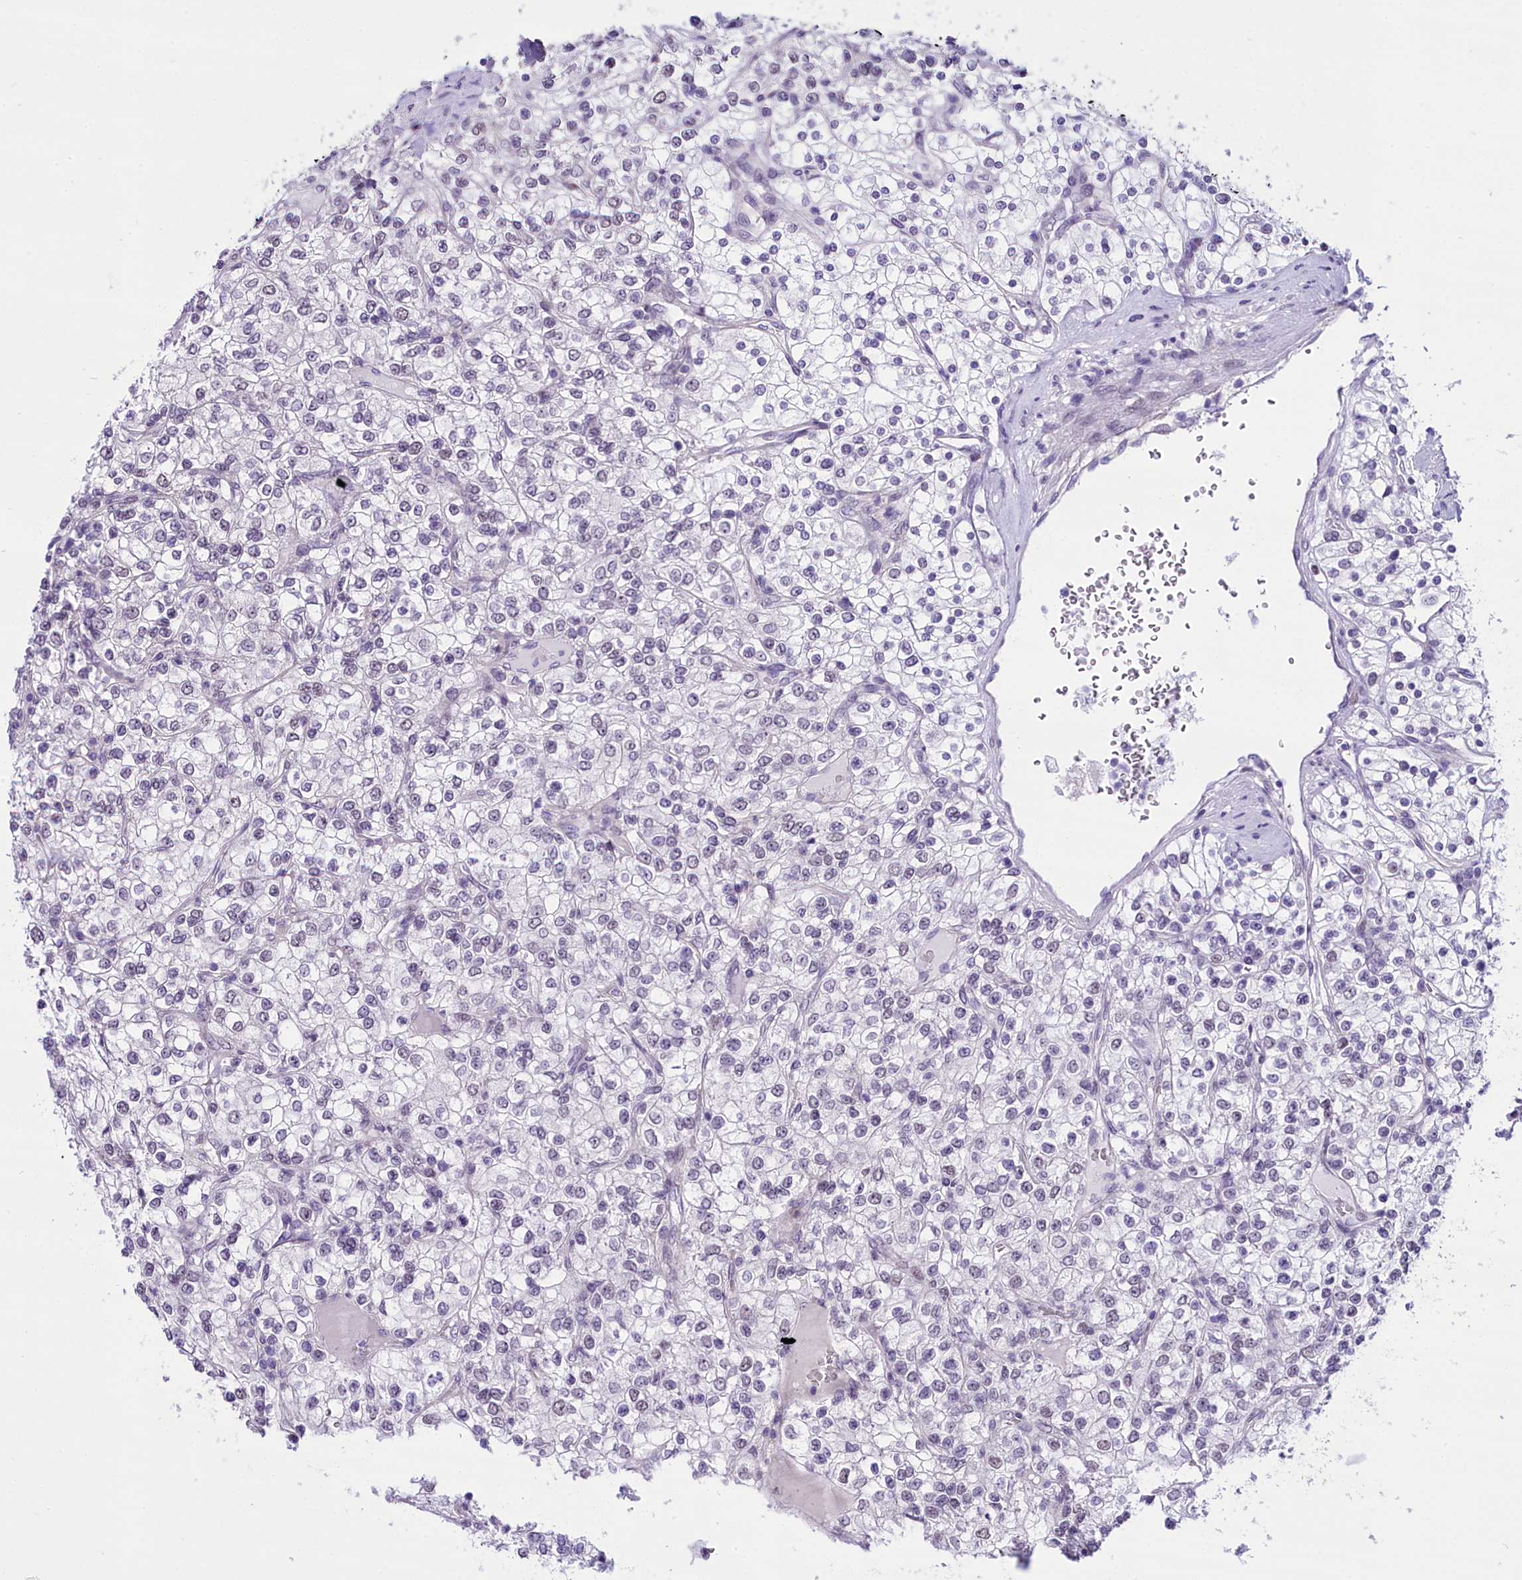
{"staining": {"intensity": "negative", "quantity": "none", "location": "none"}, "tissue": "renal cancer", "cell_type": "Tumor cells", "image_type": "cancer", "snomed": [{"axis": "morphology", "description": "Adenocarcinoma, NOS"}, {"axis": "topography", "description": "Kidney"}], "caption": "Immunohistochemical staining of human renal cancer (adenocarcinoma) shows no significant expression in tumor cells.", "gene": "RPS6KB1", "patient": {"sex": "male", "age": 80}}